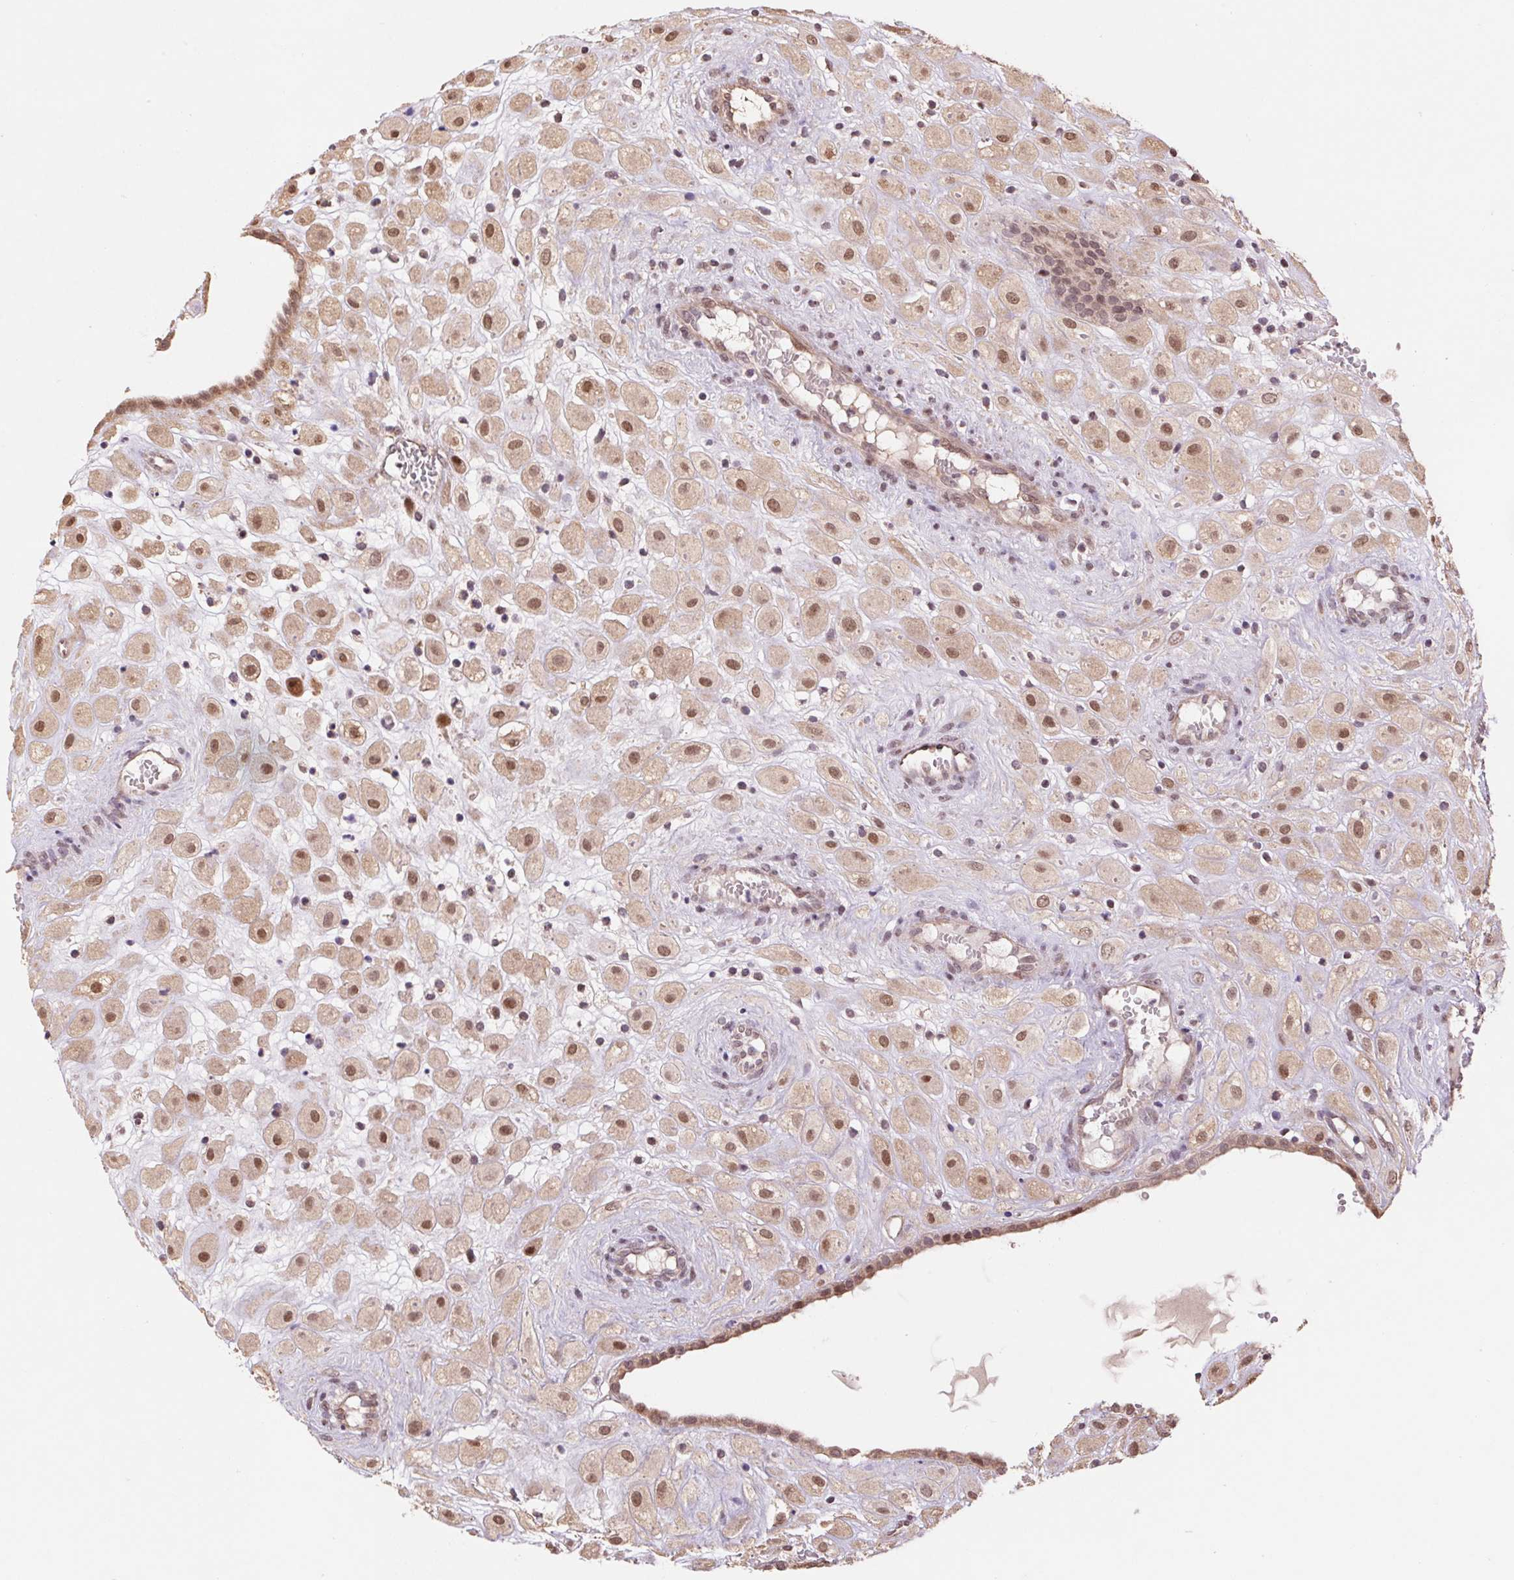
{"staining": {"intensity": "moderate", "quantity": ">75%", "location": "cytoplasmic/membranous,nuclear"}, "tissue": "placenta", "cell_type": "Decidual cells", "image_type": "normal", "snomed": [{"axis": "morphology", "description": "Normal tissue, NOS"}, {"axis": "topography", "description": "Placenta"}], "caption": "Unremarkable placenta was stained to show a protein in brown. There is medium levels of moderate cytoplasmic/membranous,nuclear staining in about >75% of decidual cells.", "gene": "CUTA", "patient": {"sex": "female", "age": 24}}